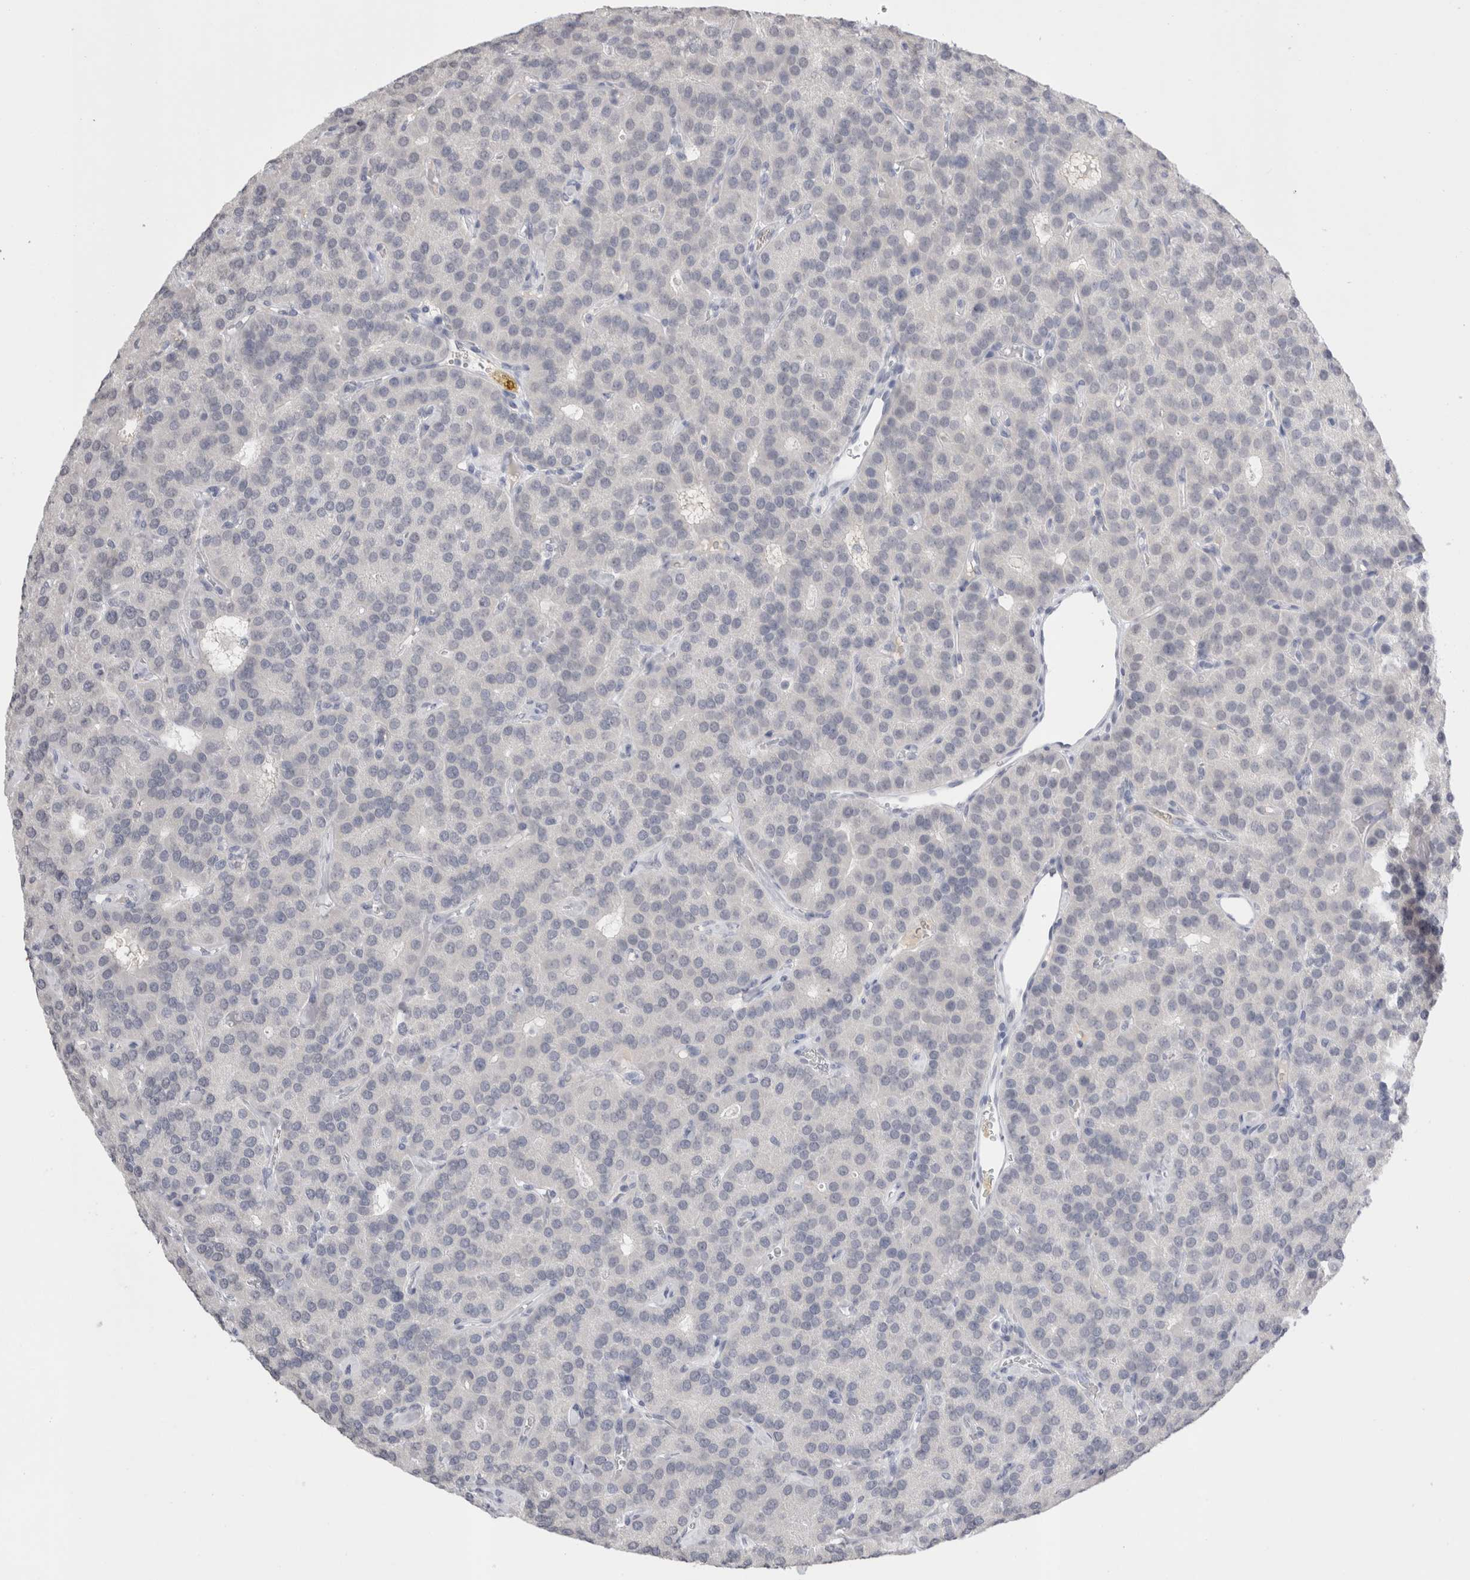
{"staining": {"intensity": "negative", "quantity": "none", "location": "none"}, "tissue": "parathyroid gland", "cell_type": "Glandular cells", "image_type": "normal", "snomed": [{"axis": "morphology", "description": "Normal tissue, NOS"}, {"axis": "morphology", "description": "Adenoma, NOS"}, {"axis": "topography", "description": "Parathyroid gland"}], "caption": "Immunohistochemical staining of benign parathyroid gland shows no significant staining in glandular cells.", "gene": "CADM3", "patient": {"sex": "female", "age": 86}}